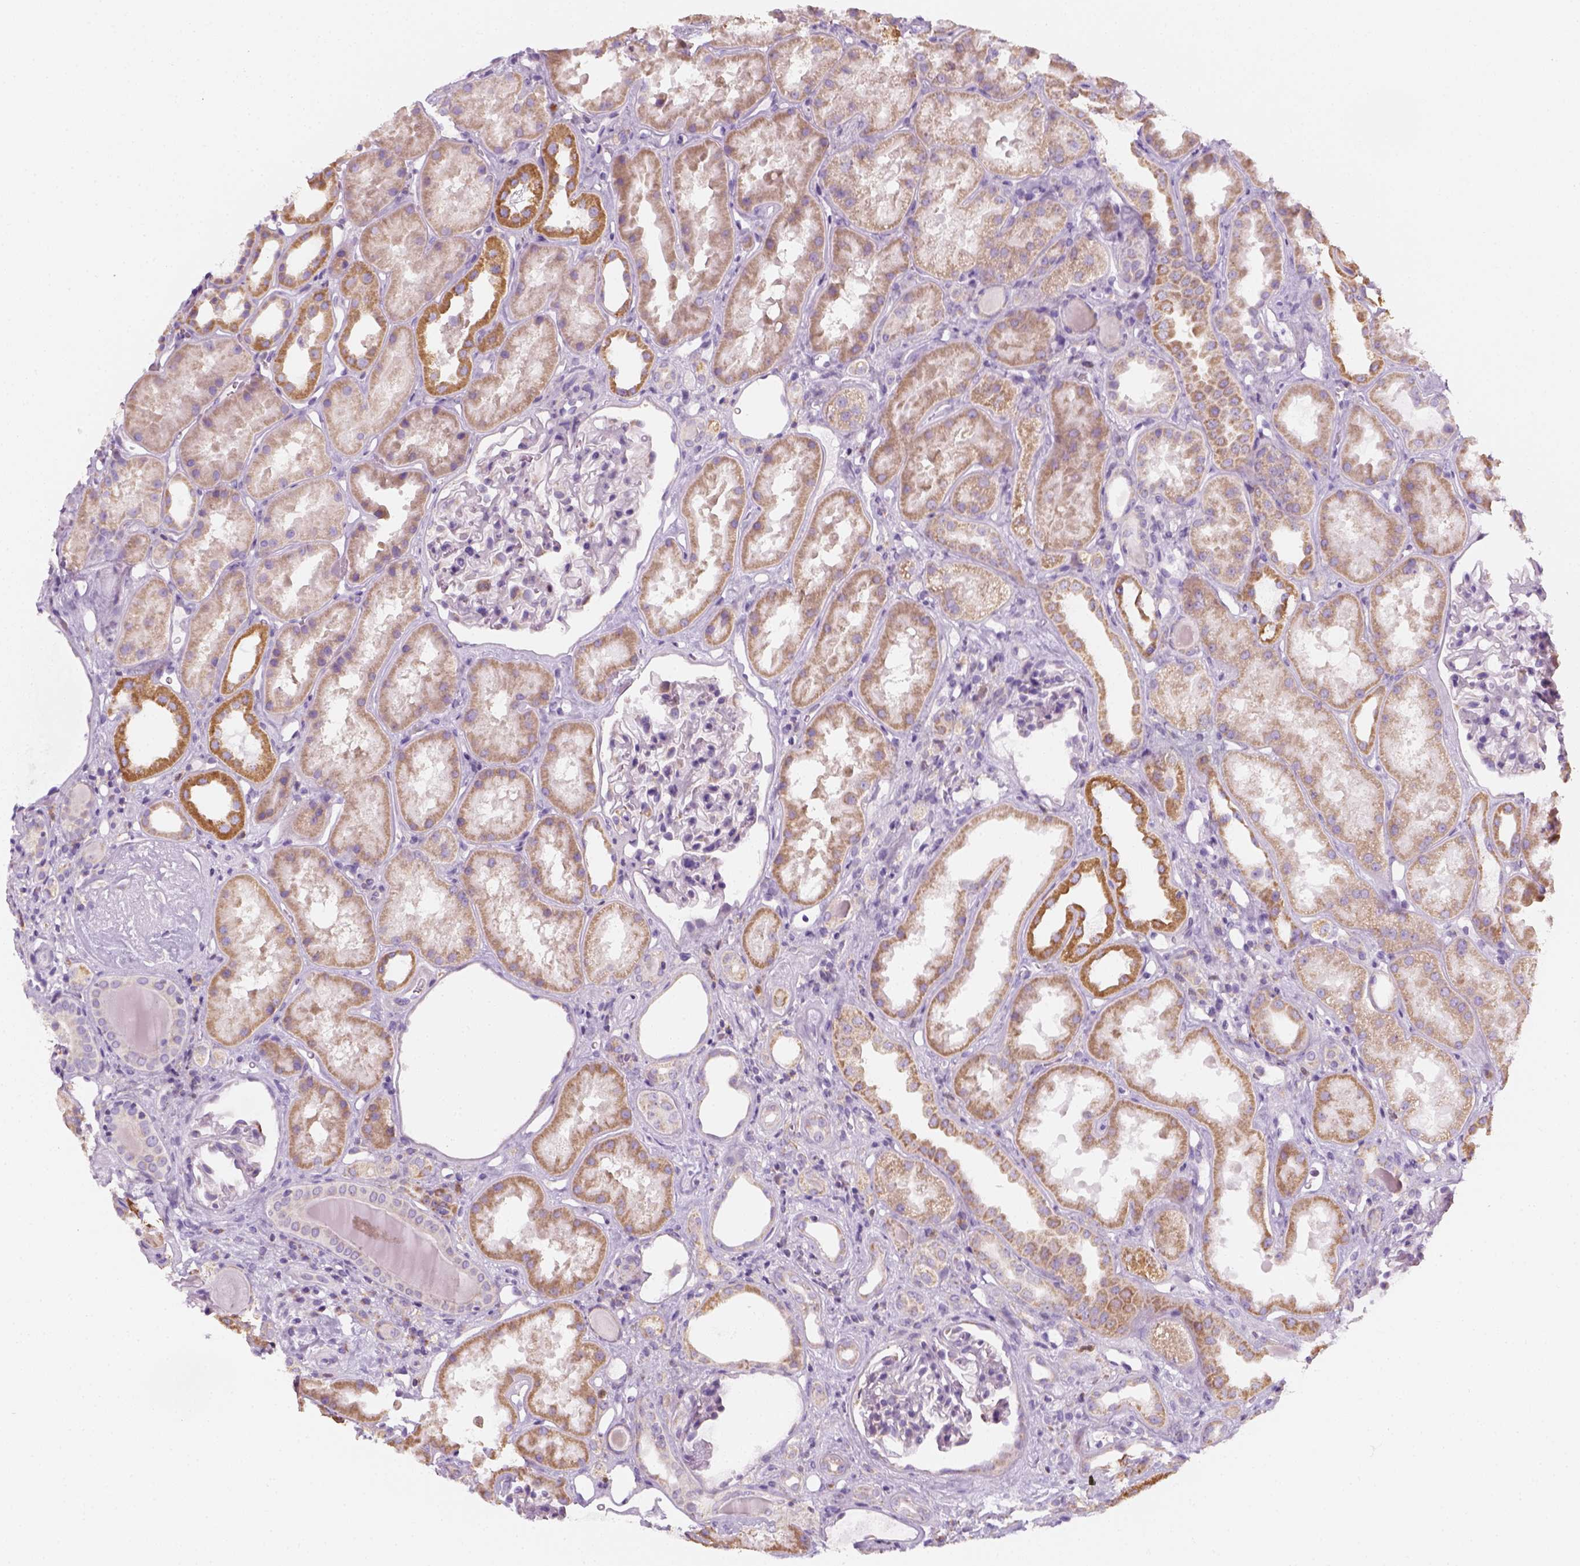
{"staining": {"intensity": "negative", "quantity": "none", "location": "none"}, "tissue": "kidney", "cell_type": "Cells in glomeruli", "image_type": "normal", "snomed": [{"axis": "morphology", "description": "Normal tissue, NOS"}, {"axis": "topography", "description": "Kidney"}], "caption": "DAB immunohistochemical staining of unremarkable kidney demonstrates no significant positivity in cells in glomeruli. (Stains: DAB immunohistochemistry with hematoxylin counter stain, Microscopy: brightfield microscopy at high magnification).", "gene": "AWAT2", "patient": {"sex": "male", "age": 61}}